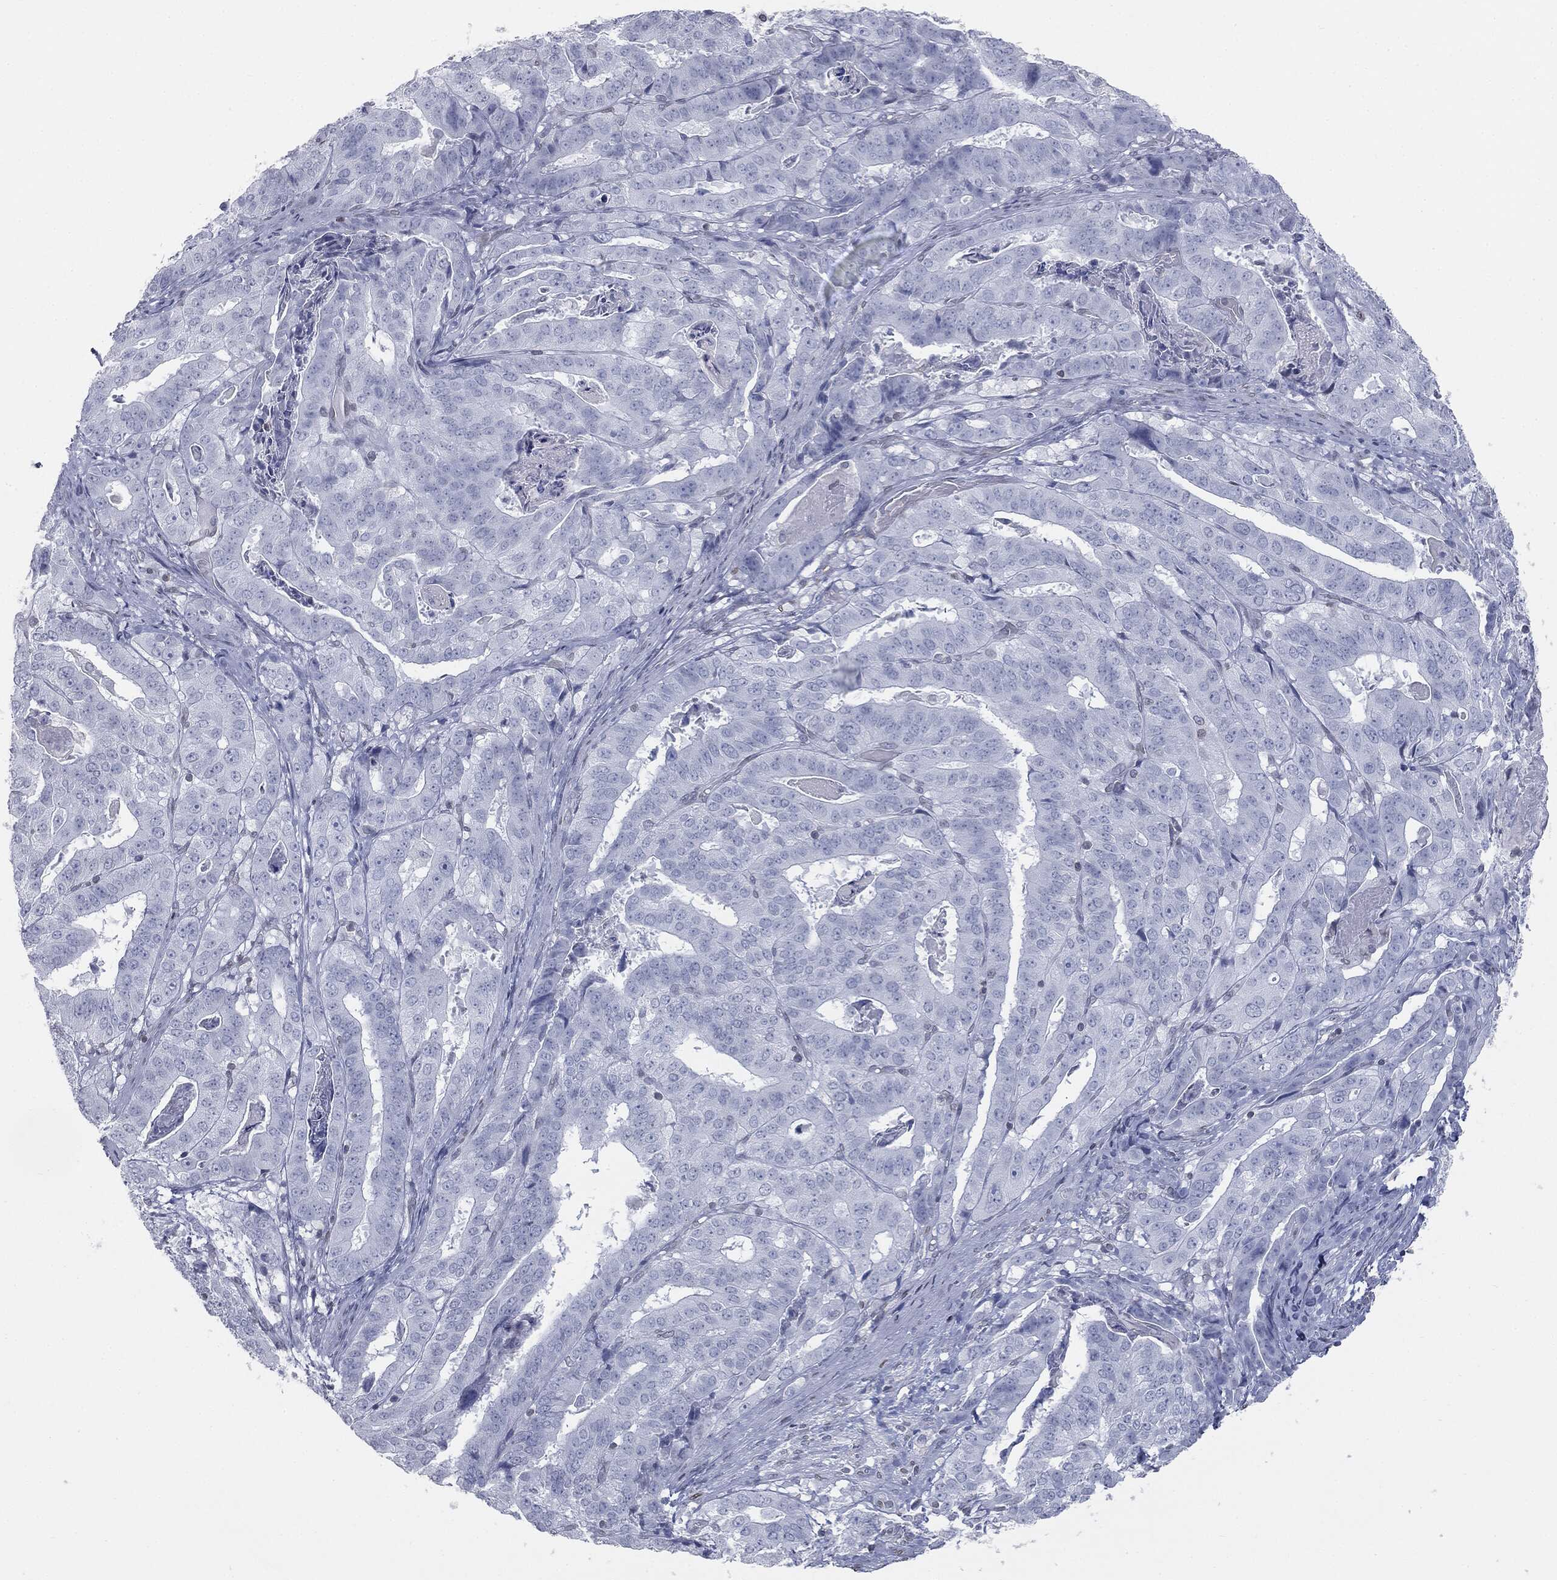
{"staining": {"intensity": "negative", "quantity": "none", "location": "none"}, "tissue": "stomach cancer", "cell_type": "Tumor cells", "image_type": "cancer", "snomed": [{"axis": "morphology", "description": "Adenocarcinoma, NOS"}, {"axis": "topography", "description": "Stomach"}], "caption": "A photomicrograph of stomach adenocarcinoma stained for a protein reveals no brown staining in tumor cells.", "gene": "ALDOB", "patient": {"sex": "male", "age": 48}}